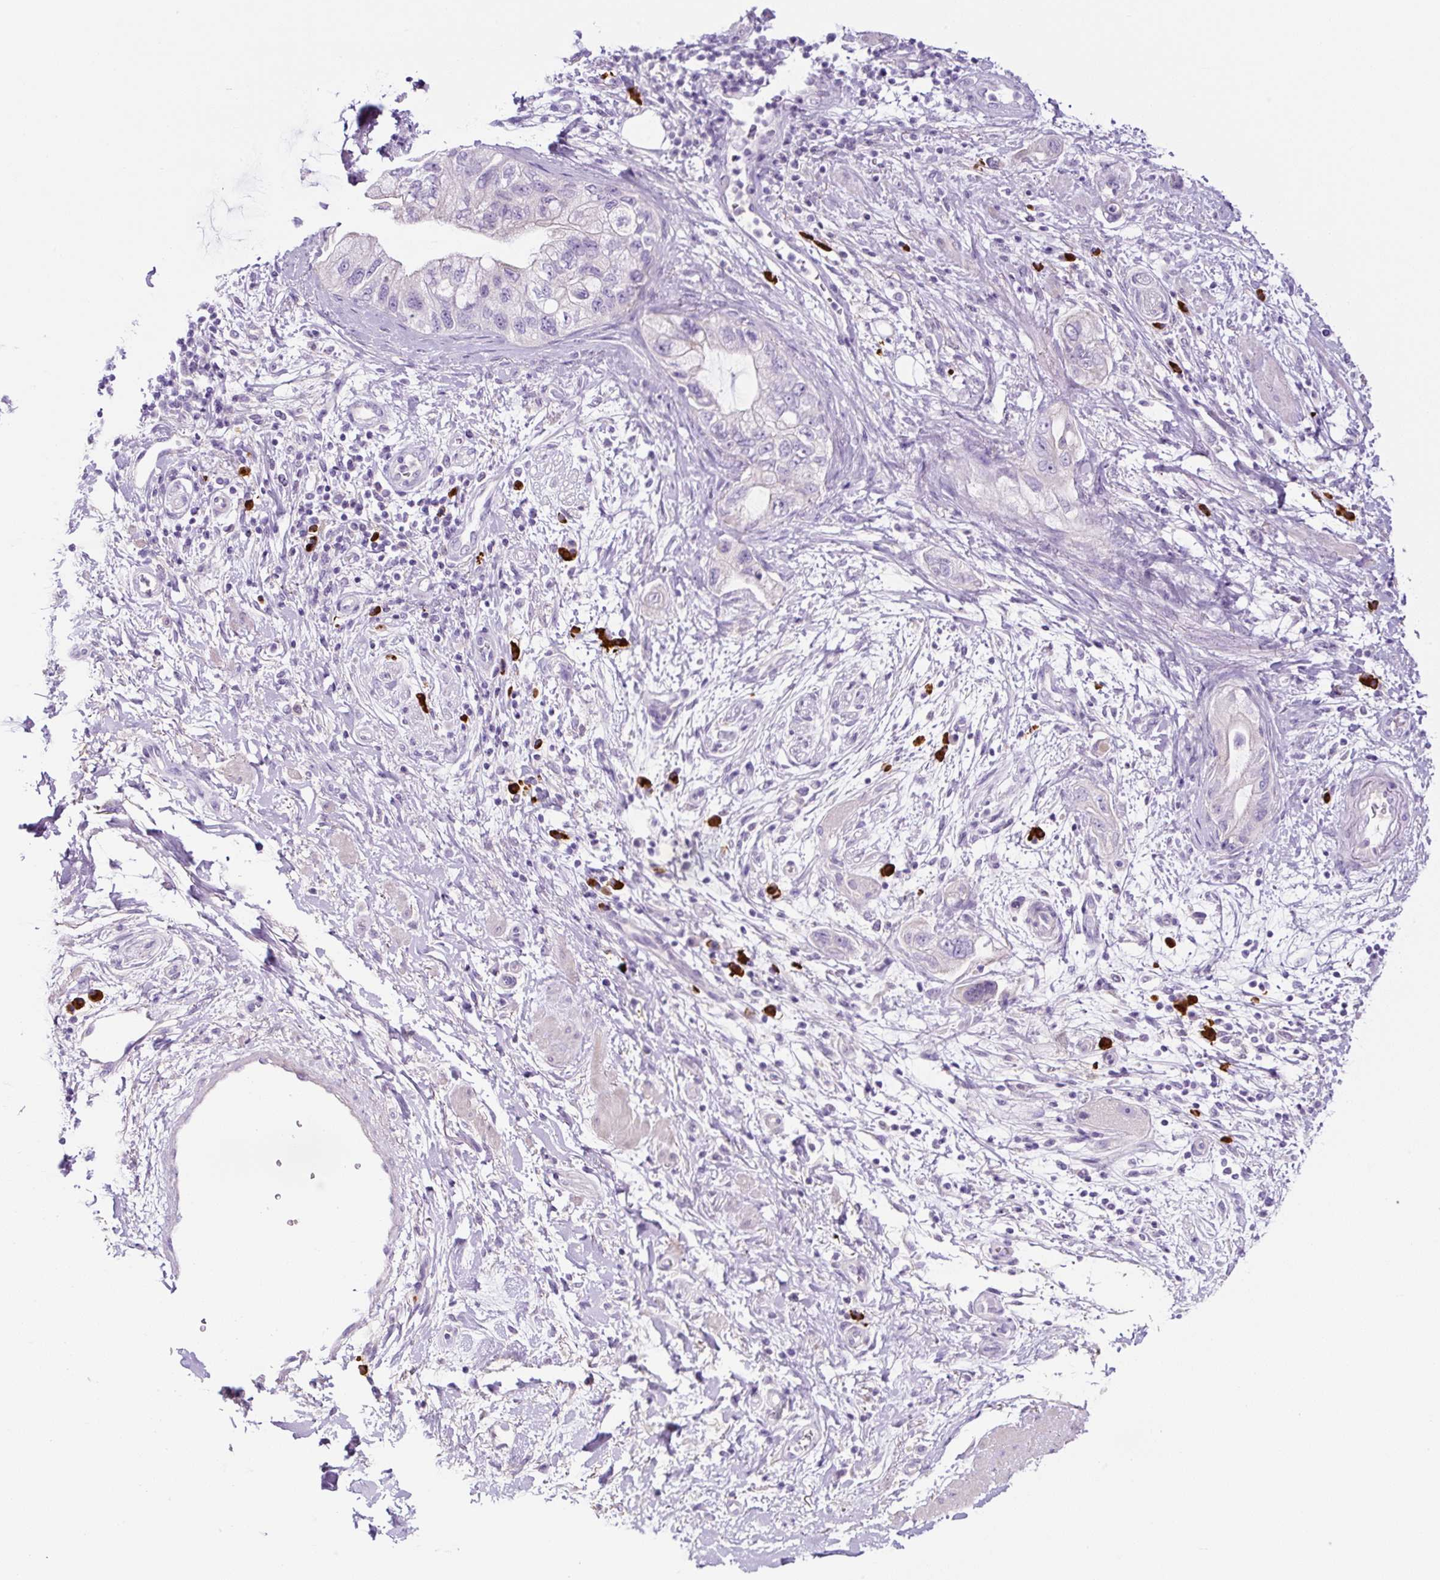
{"staining": {"intensity": "negative", "quantity": "none", "location": "none"}, "tissue": "pancreatic cancer", "cell_type": "Tumor cells", "image_type": "cancer", "snomed": [{"axis": "morphology", "description": "Adenocarcinoma, NOS"}, {"axis": "topography", "description": "Pancreas"}], "caption": "Tumor cells show no significant protein expression in pancreatic cancer (adenocarcinoma).", "gene": "RNF212B", "patient": {"sex": "female", "age": 73}}